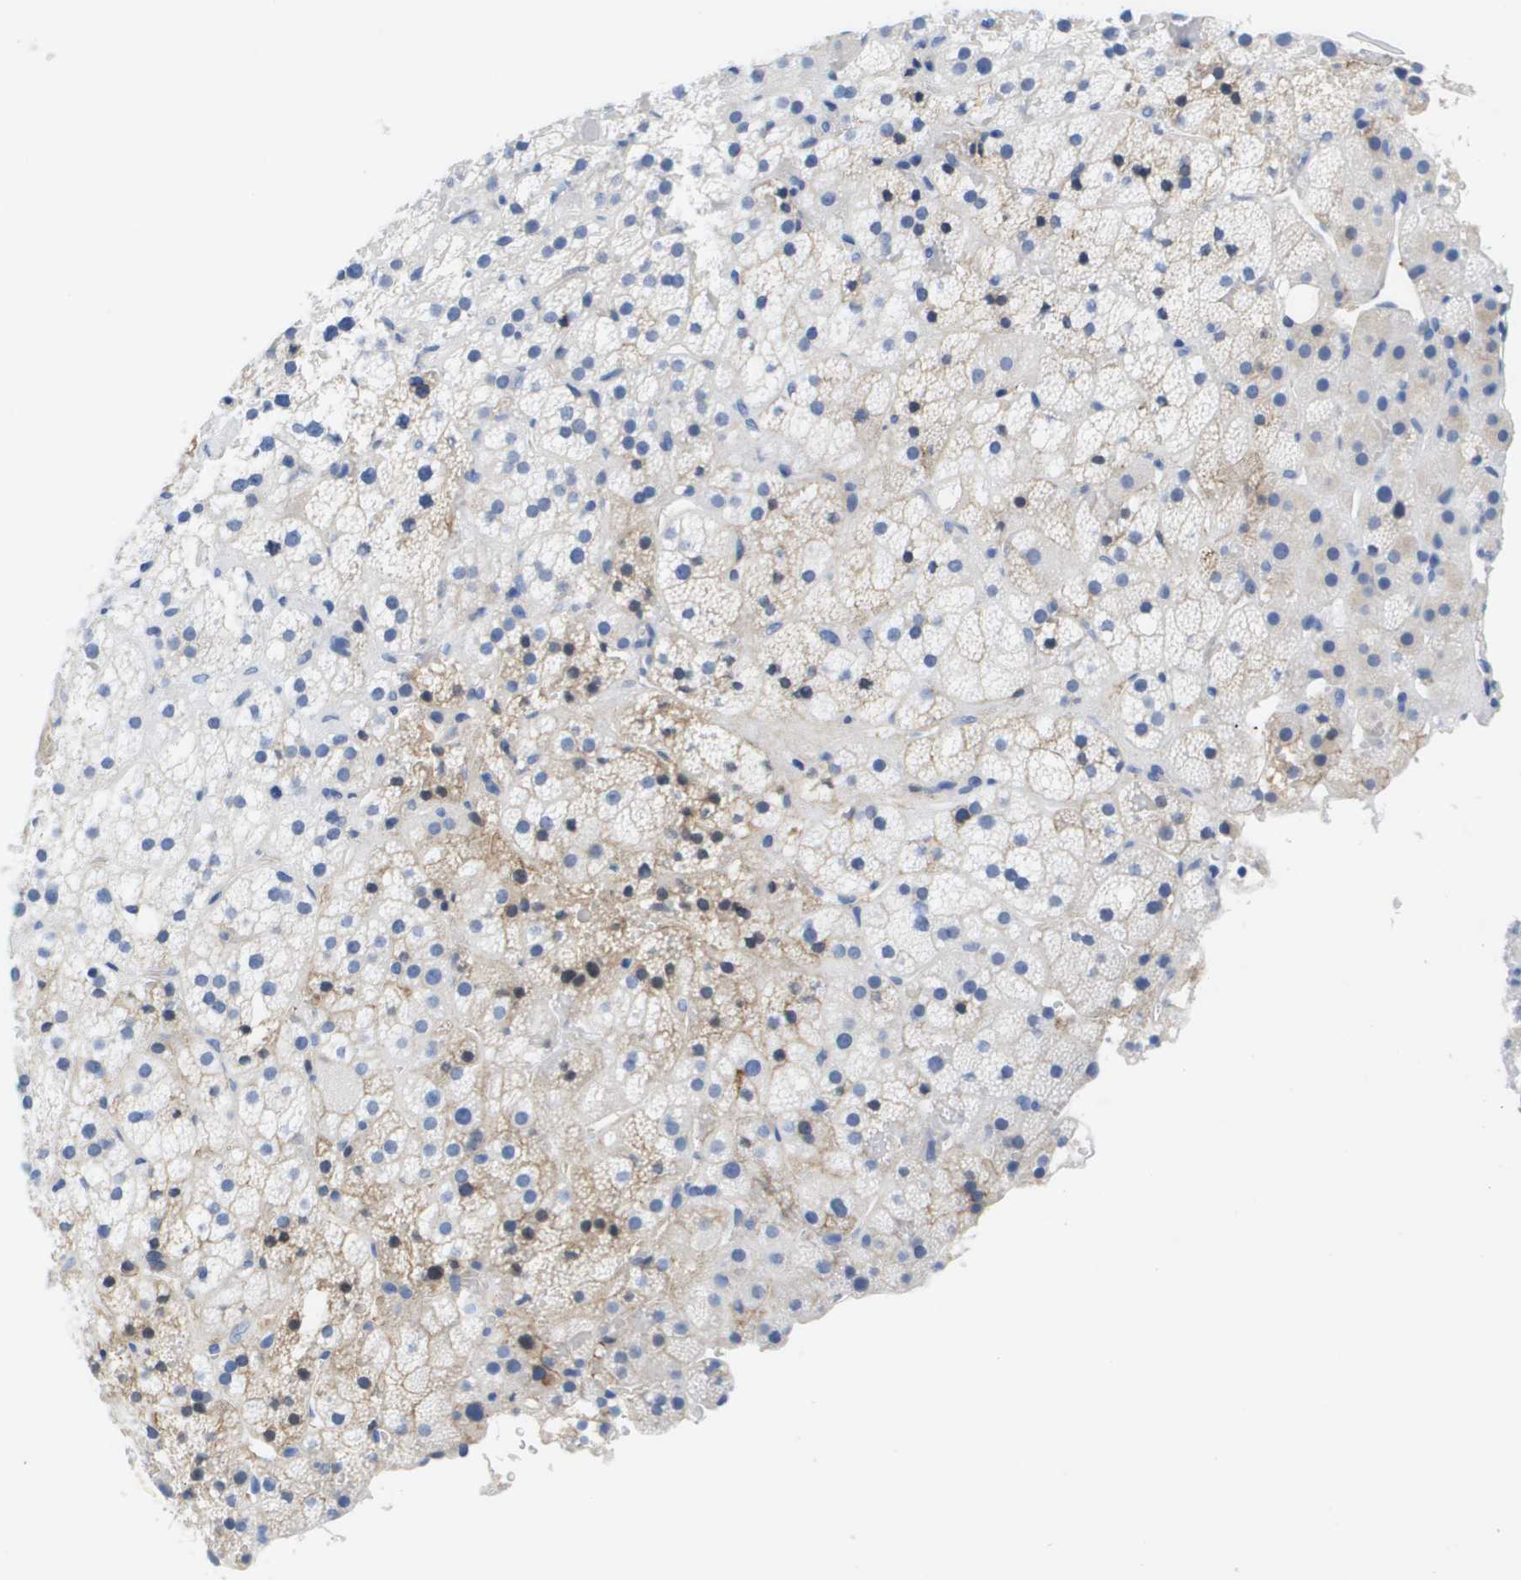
{"staining": {"intensity": "weak", "quantity": "<25%", "location": "cytoplasmic/membranous"}, "tissue": "adrenal gland", "cell_type": "Glandular cells", "image_type": "normal", "snomed": [{"axis": "morphology", "description": "Normal tissue, NOS"}, {"axis": "topography", "description": "Adrenal gland"}], "caption": "Glandular cells show no significant protein staining in benign adrenal gland. (Brightfield microscopy of DAB (3,3'-diaminobenzidine) immunohistochemistry at high magnification).", "gene": "APOA1", "patient": {"sex": "female", "age": 59}}